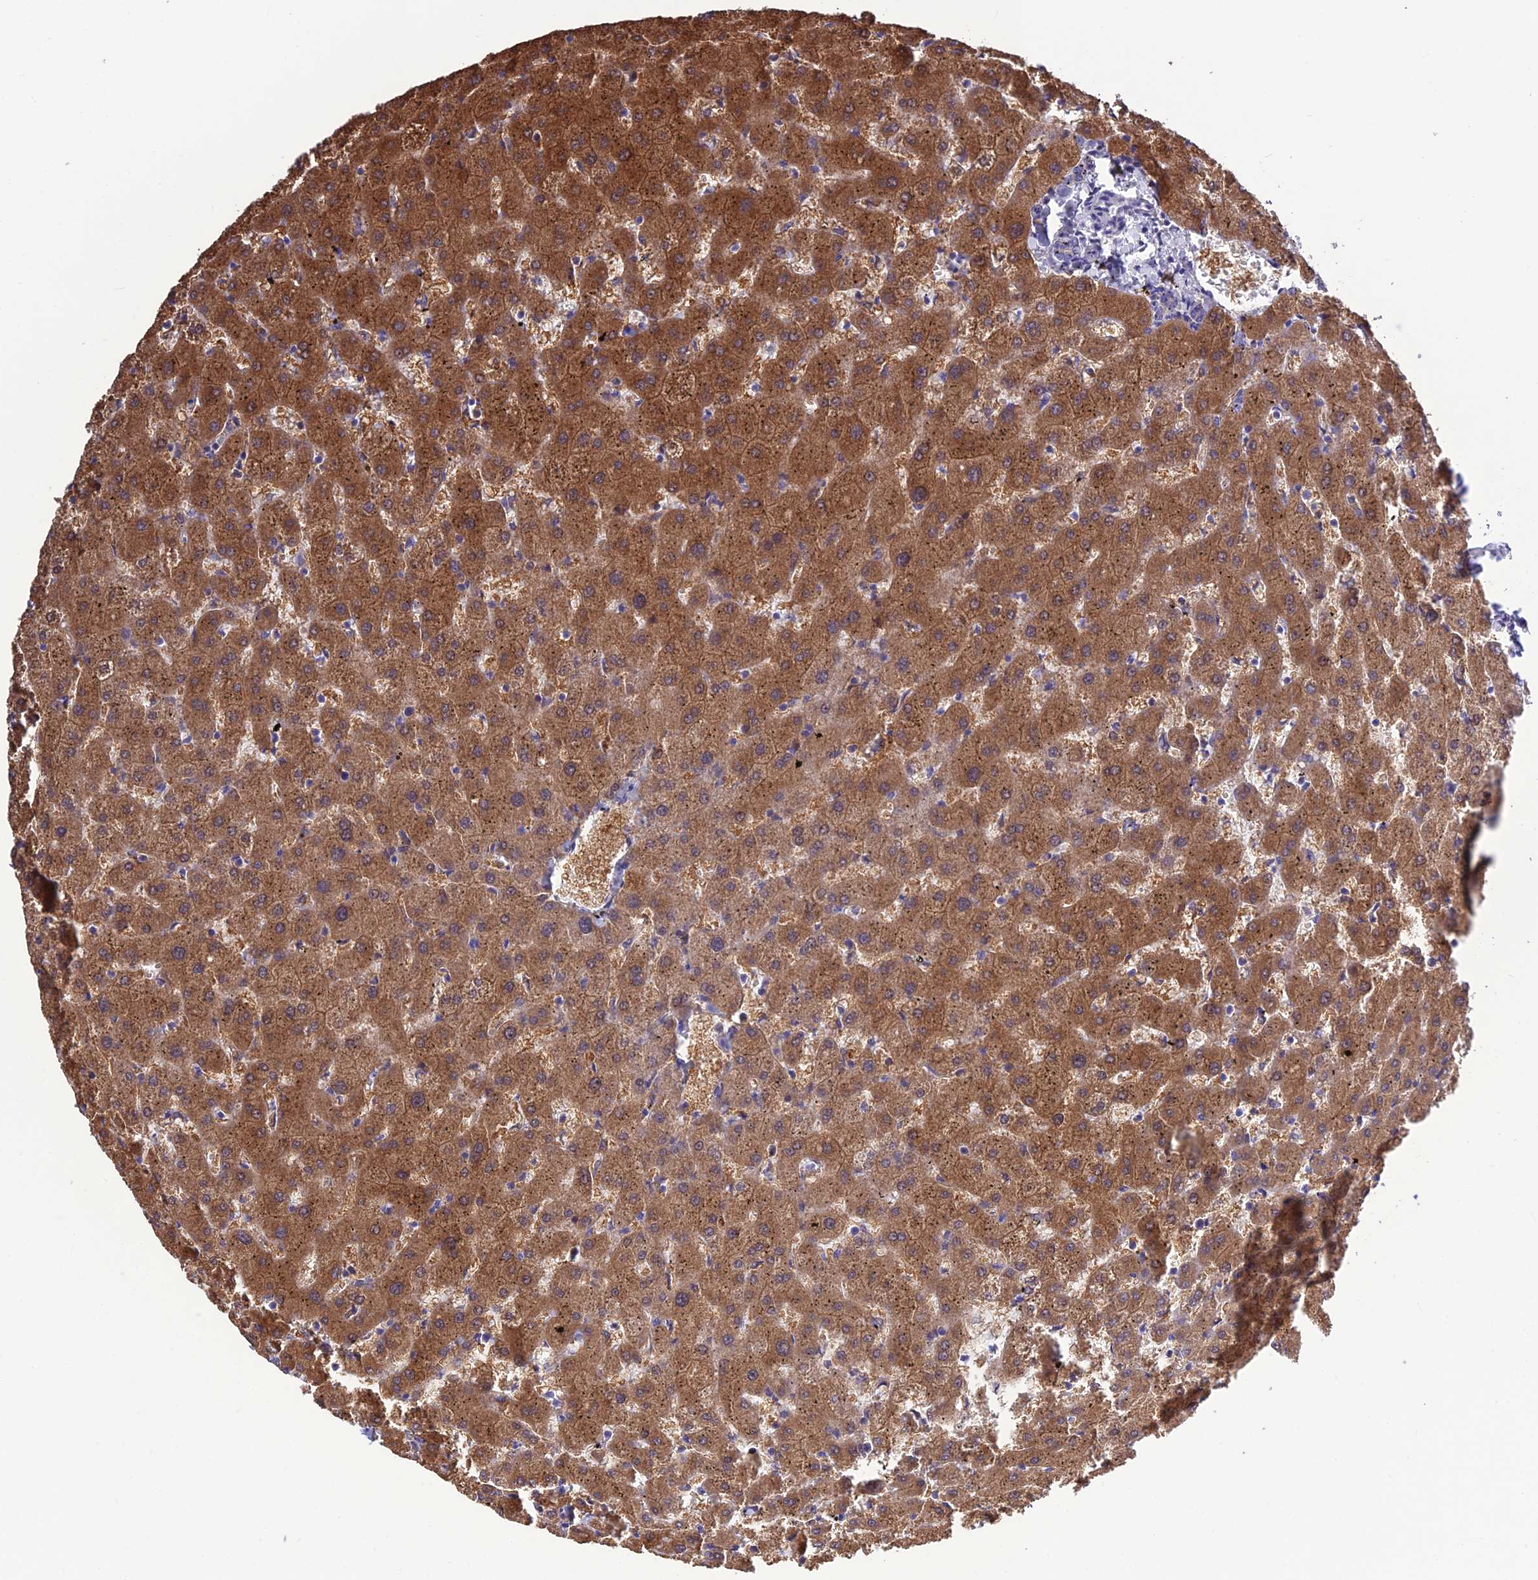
{"staining": {"intensity": "negative", "quantity": "none", "location": "none"}, "tissue": "liver", "cell_type": "Cholangiocytes", "image_type": "normal", "snomed": [{"axis": "morphology", "description": "Normal tissue, NOS"}, {"axis": "topography", "description": "Liver"}], "caption": "Image shows no protein expression in cholangiocytes of benign liver.", "gene": "BHMT2", "patient": {"sex": "female", "age": 63}}